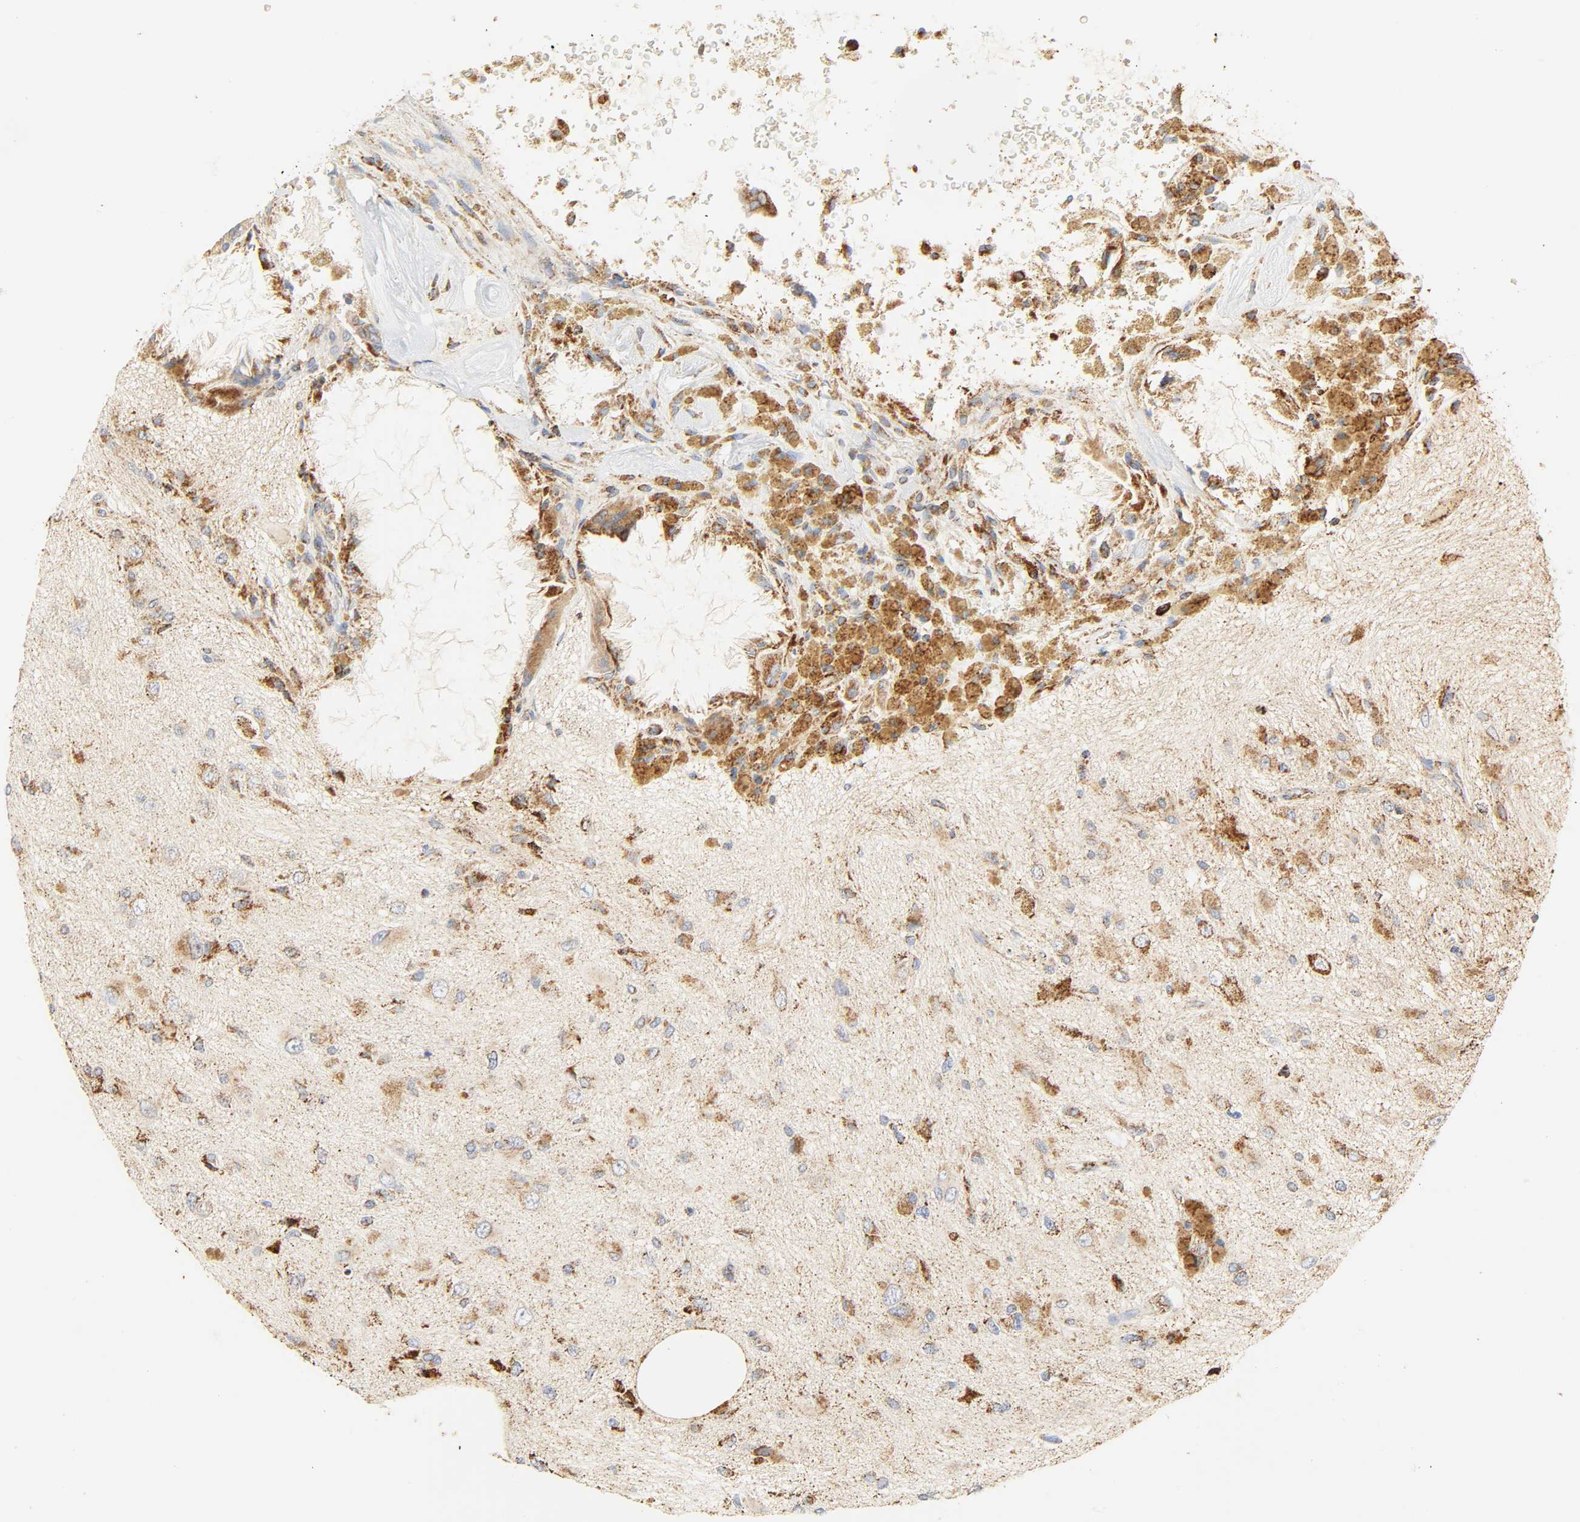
{"staining": {"intensity": "moderate", "quantity": "25%-75%", "location": "cytoplasmic/membranous"}, "tissue": "glioma", "cell_type": "Tumor cells", "image_type": "cancer", "snomed": [{"axis": "morphology", "description": "Glioma, malignant, High grade"}, {"axis": "topography", "description": "Brain"}], "caption": "Tumor cells reveal medium levels of moderate cytoplasmic/membranous positivity in approximately 25%-75% of cells in glioma.", "gene": "ACAT1", "patient": {"sex": "male", "age": 47}}